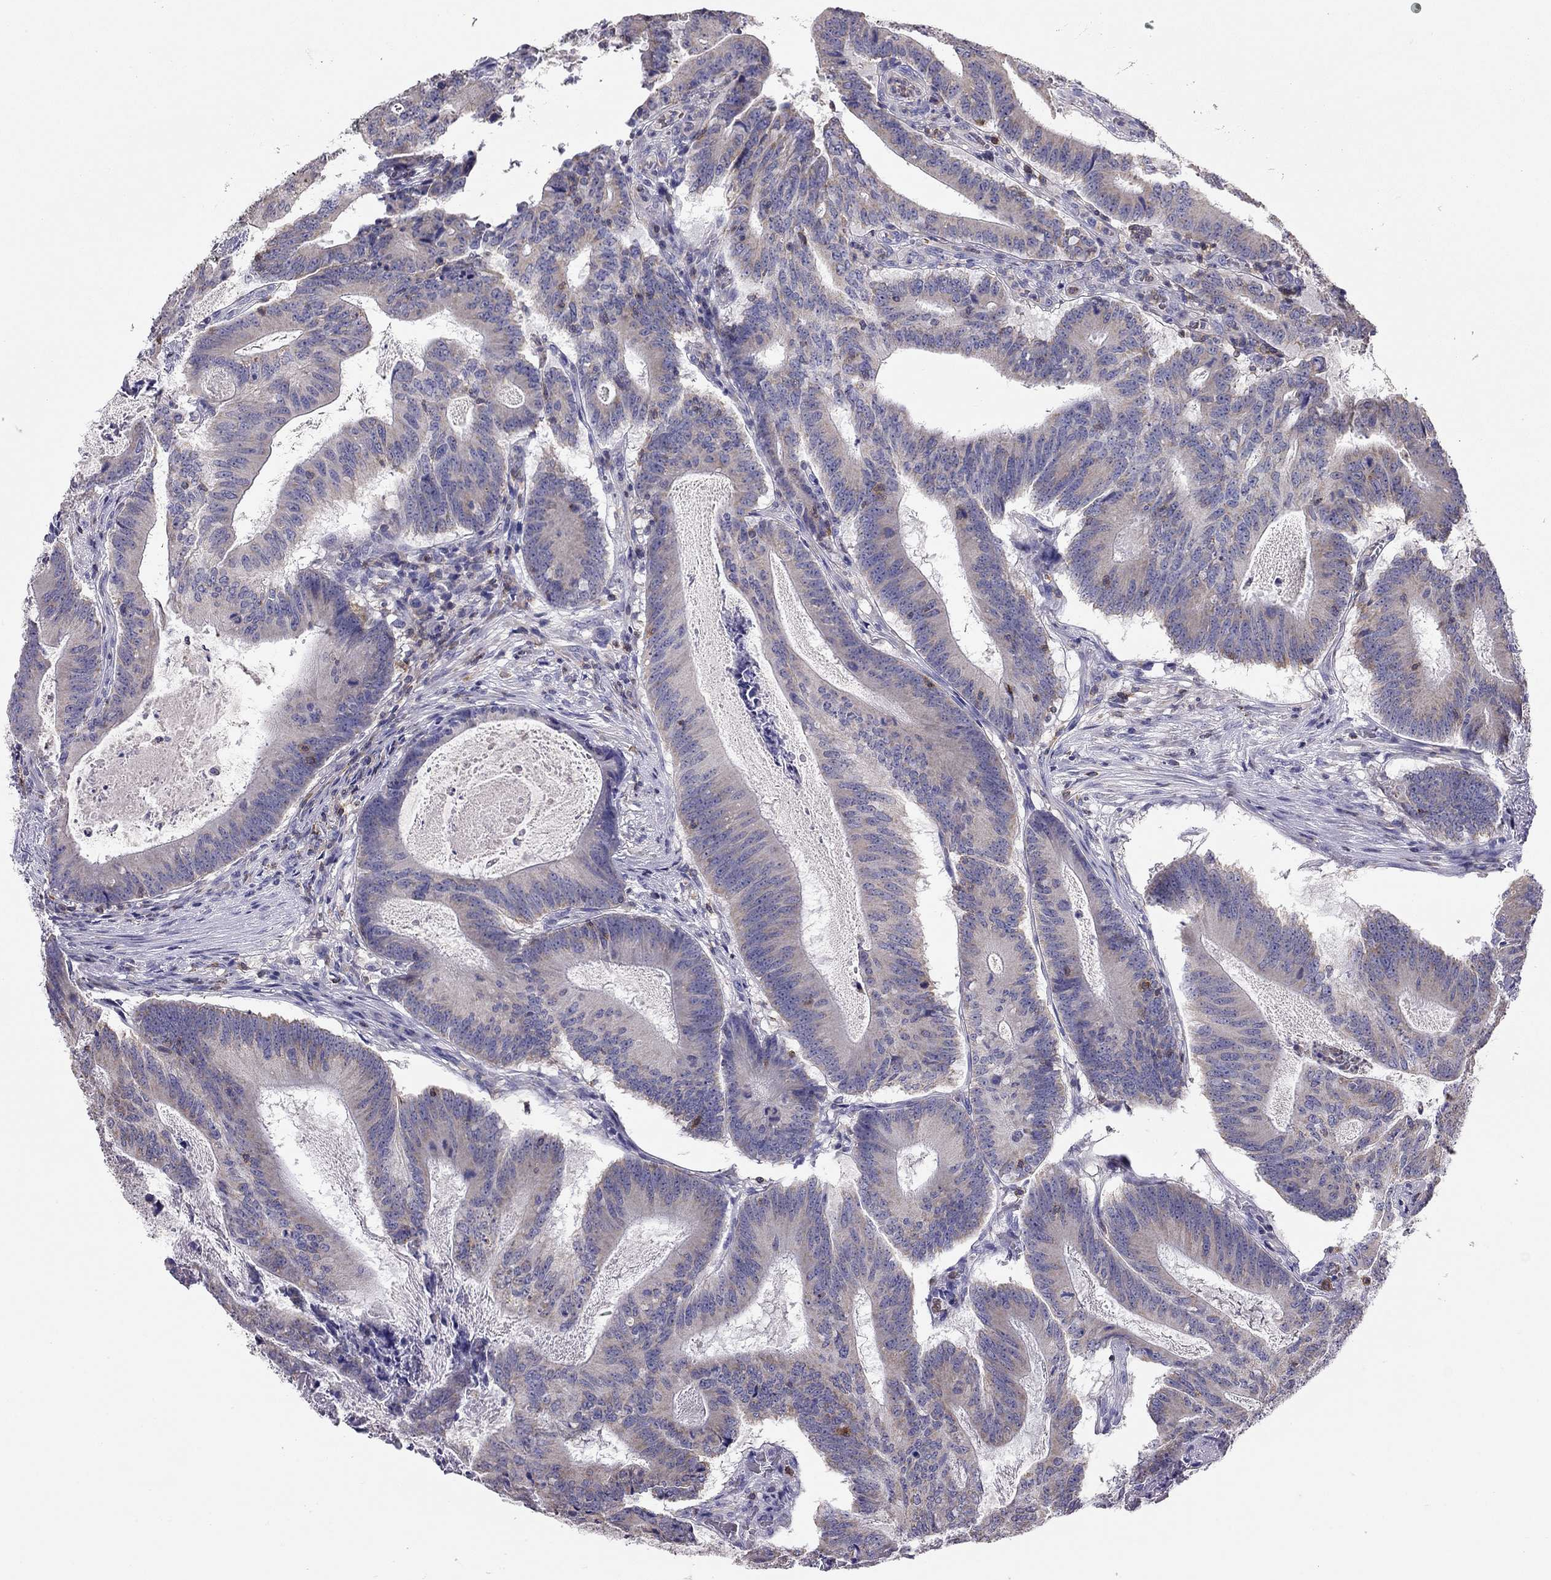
{"staining": {"intensity": "negative", "quantity": "none", "location": "none"}, "tissue": "colorectal cancer", "cell_type": "Tumor cells", "image_type": "cancer", "snomed": [{"axis": "morphology", "description": "Adenocarcinoma, NOS"}, {"axis": "topography", "description": "Colon"}], "caption": "There is no significant staining in tumor cells of colorectal cancer. (Brightfield microscopy of DAB (3,3'-diaminobenzidine) IHC at high magnification).", "gene": "CITED1", "patient": {"sex": "female", "age": 70}}